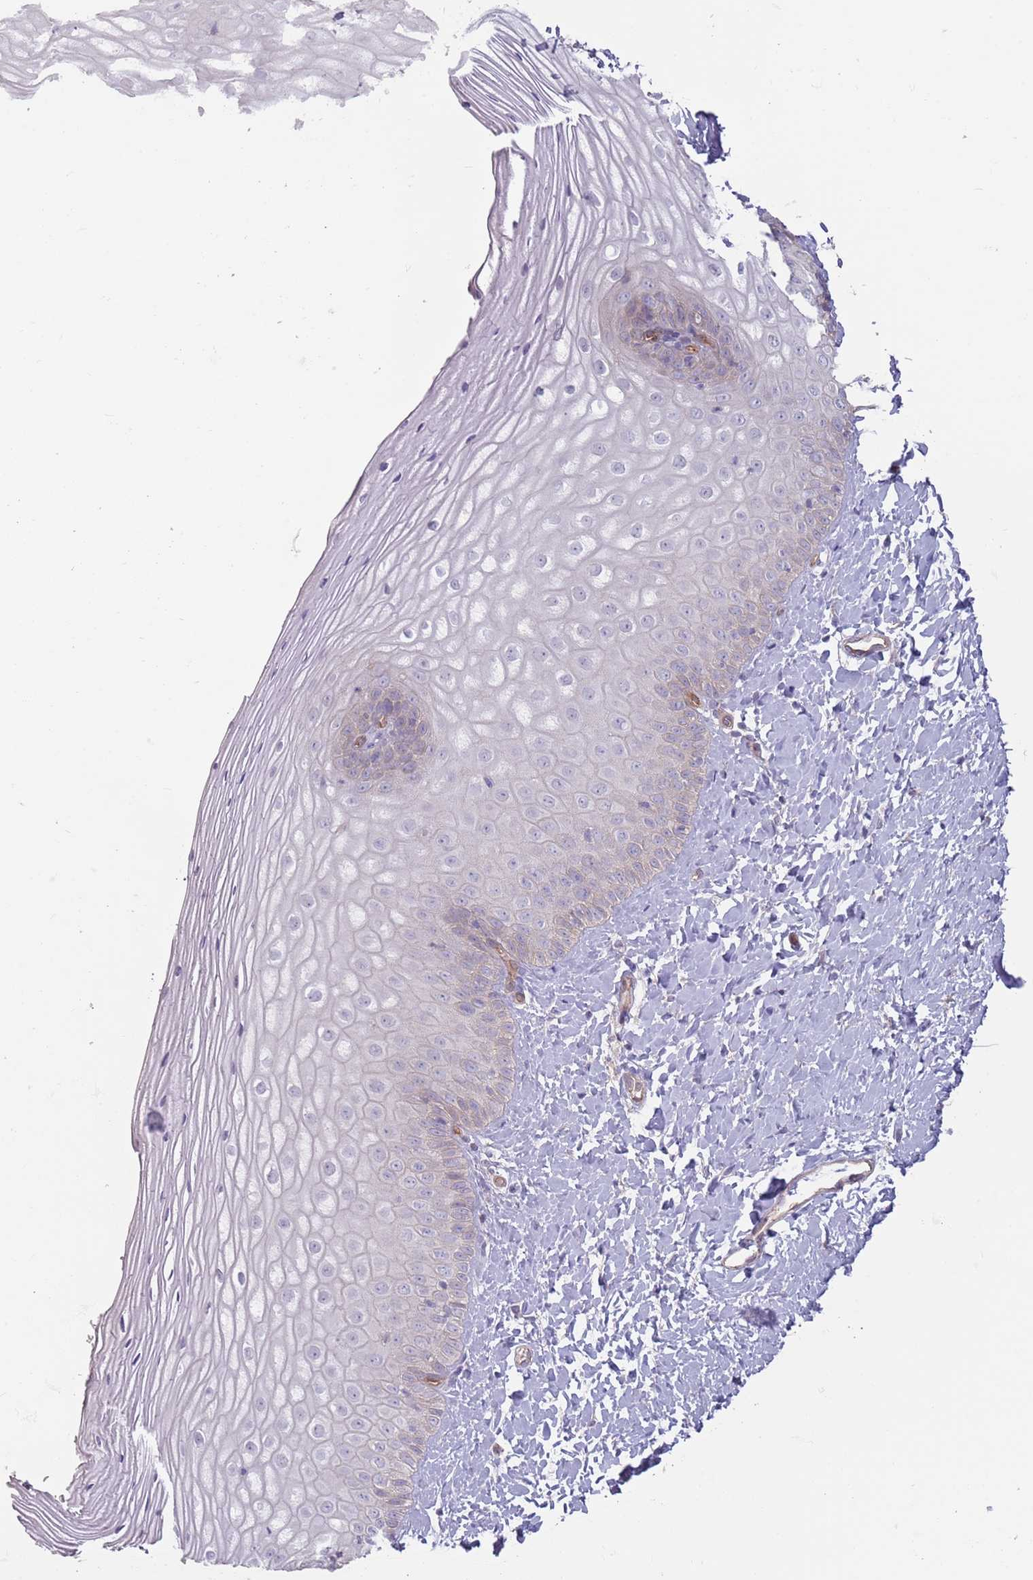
{"staining": {"intensity": "weak", "quantity": "<25%", "location": "cytoplasmic/membranous"}, "tissue": "vagina", "cell_type": "Squamous epithelial cells", "image_type": "normal", "snomed": [{"axis": "morphology", "description": "Normal tissue, NOS"}, {"axis": "topography", "description": "Vagina"}], "caption": "The IHC histopathology image has no significant staining in squamous epithelial cells of vagina. Brightfield microscopy of immunohistochemistry stained with DAB (3,3'-diaminobenzidine) (brown) and hematoxylin (blue), captured at high magnification.", "gene": "SAV1", "patient": {"sex": "female", "age": 65}}